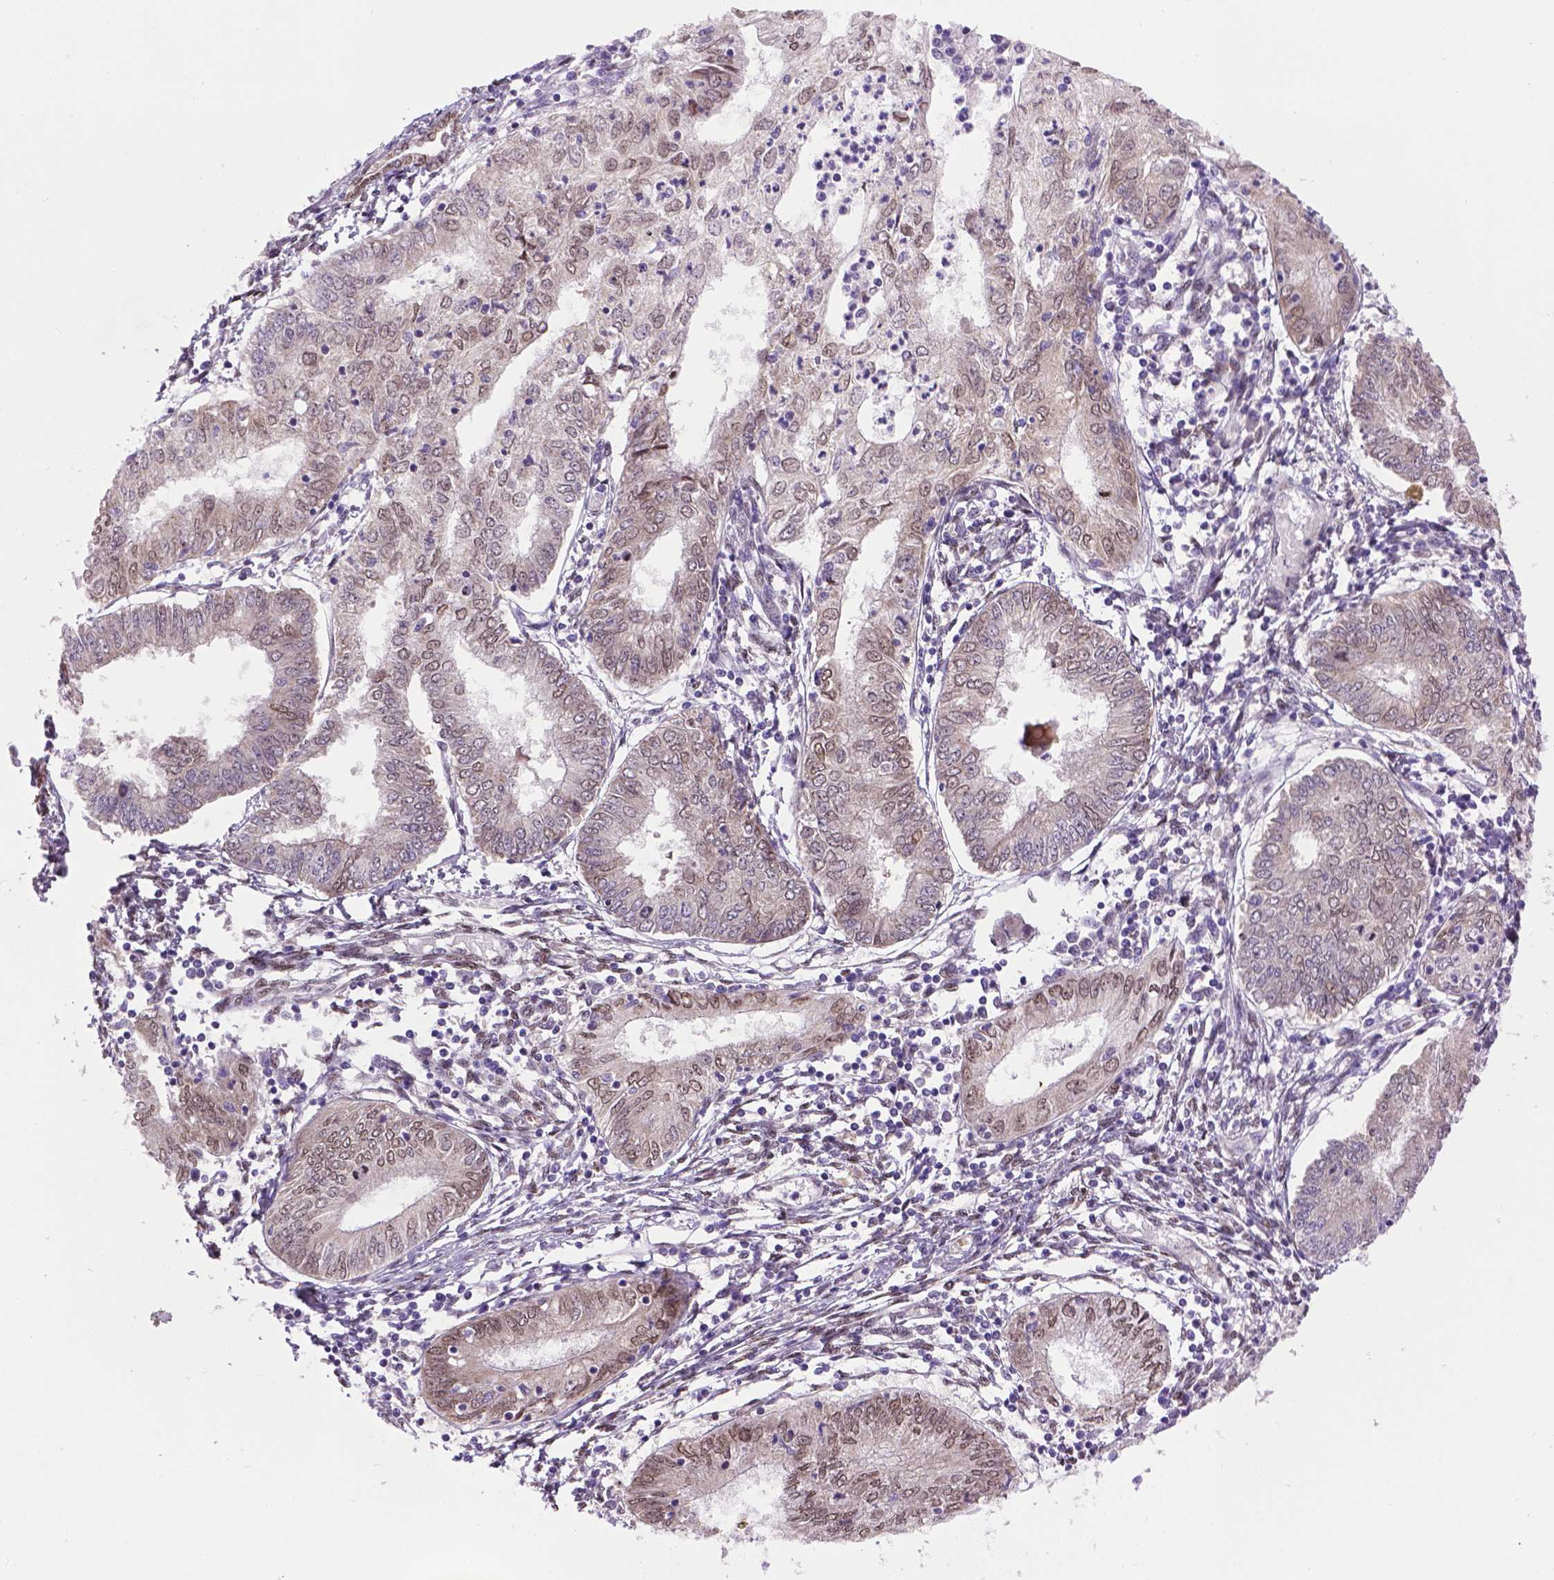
{"staining": {"intensity": "weak", "quantity": "25%-75%", "location": "nuclear"}, "tissue": "endometrial cancer", "cell_type": "Tumor cells", "image_type": "cancer", "snomed": [{"axis": "morphology", "description": "Adenocarcinoma, NOS"}, {"axis": "topography", "description": "Endometrium"}], "caption": "A brown stain highlights weak nuclear staining of a protein in adenocarcinoma (endometrial) tumor cells. (brown staining indicates protein expression, while blue staining denotes nuclei).", "gene": "IRF6", "patient": {"sex": "female", "age": 68}}